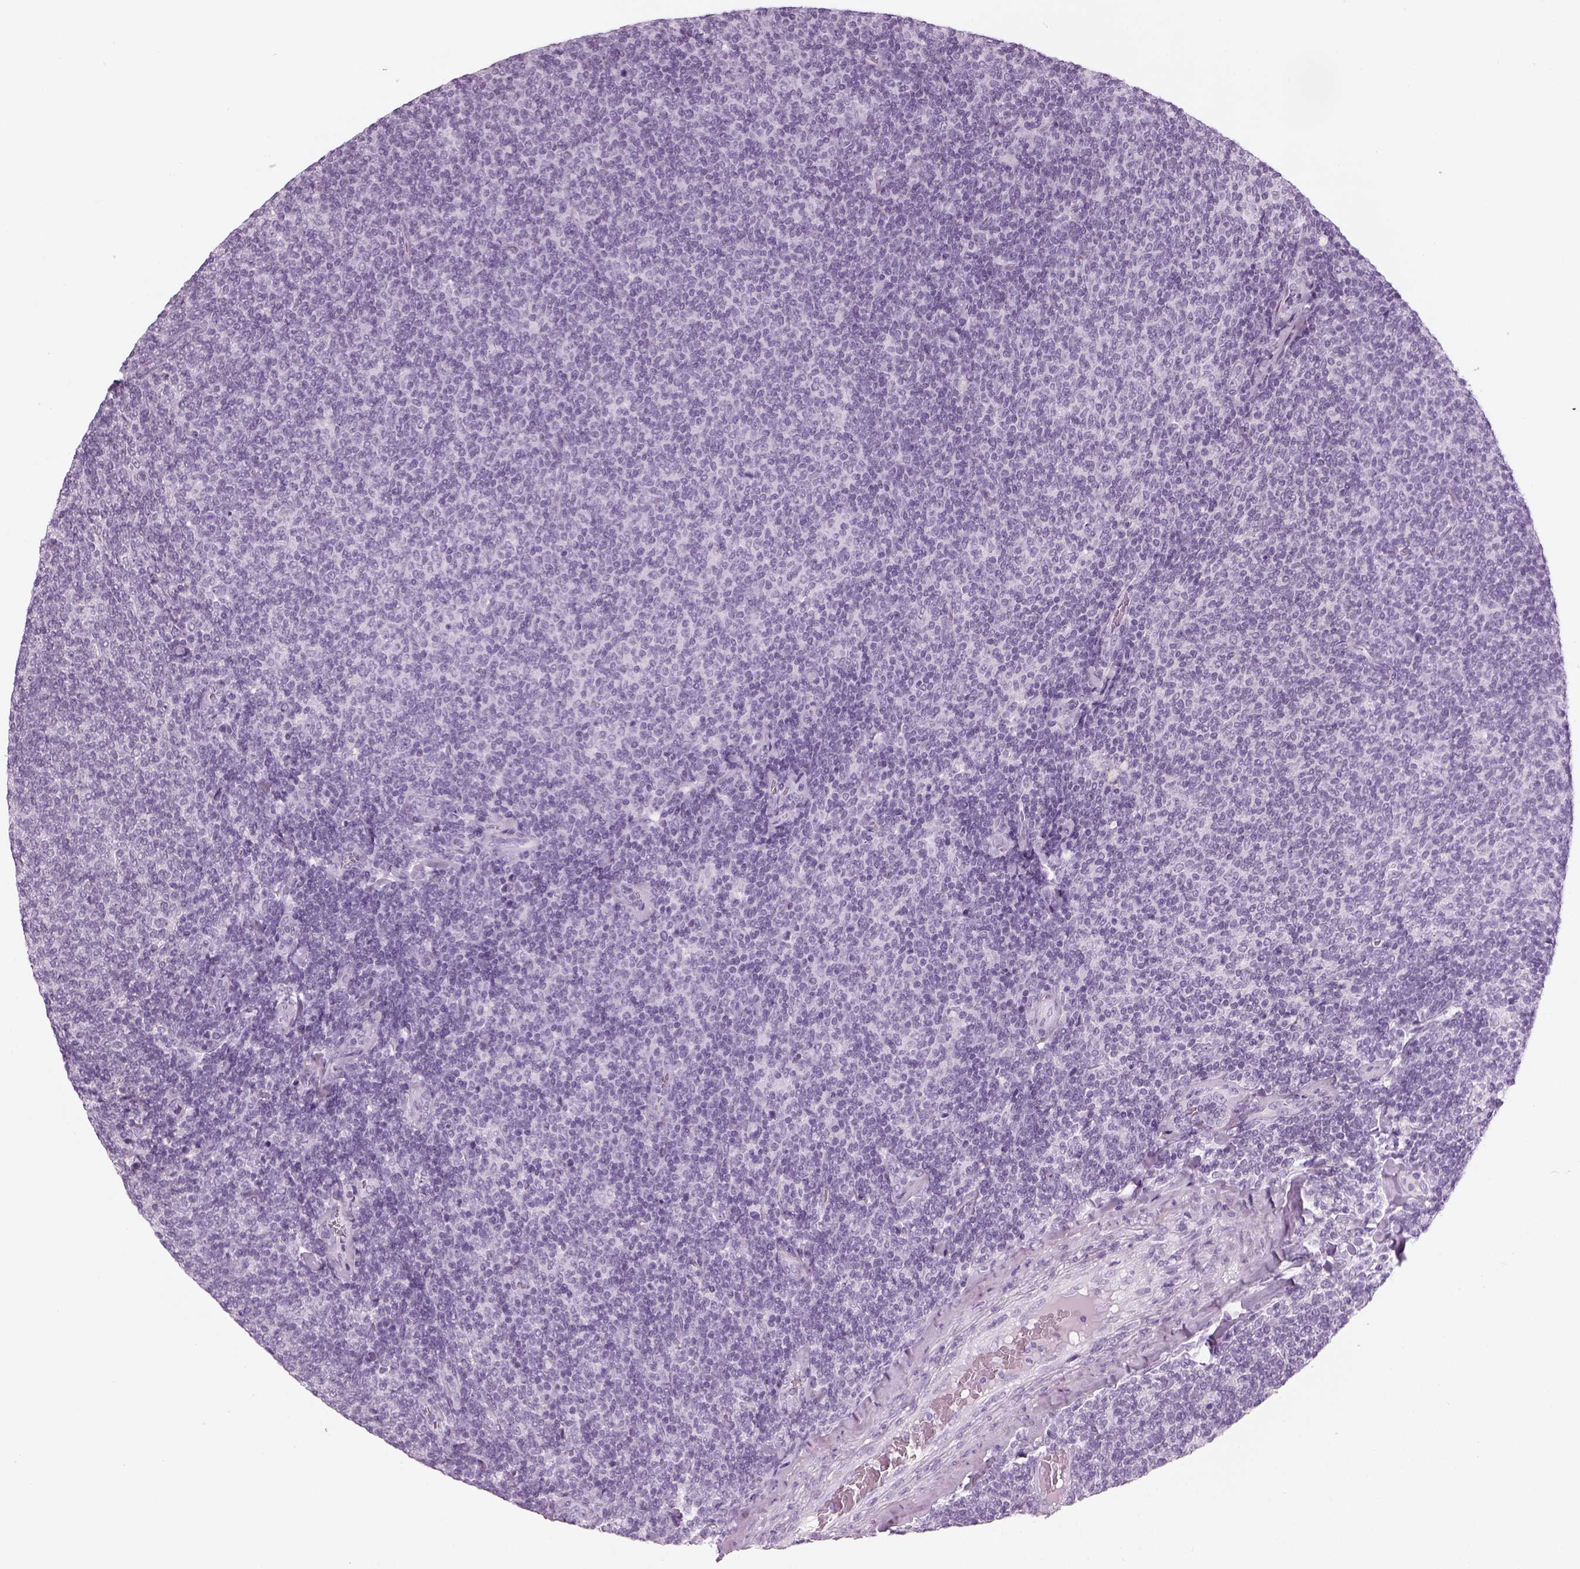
{"staining": {"intensity": "negative", "quantity": "none", "location": "none"}, "tissue": "lymphoma", "cell_type": "Tumor cells", "image_type": "cancer", "snomed": [{"axis": "morphology", "description": "Malignant lymphoma, non-Hodgkin's type, Low grade"}, {"axis": "topography", "description": "Lymph node"}], "caption": "This is an immunohistochemistry (IHC) photomicrograph of lymphoma. There is no positivity in tumor cells.", "gene": "SAG", "patient": {"sex": "male", "age": 52}}